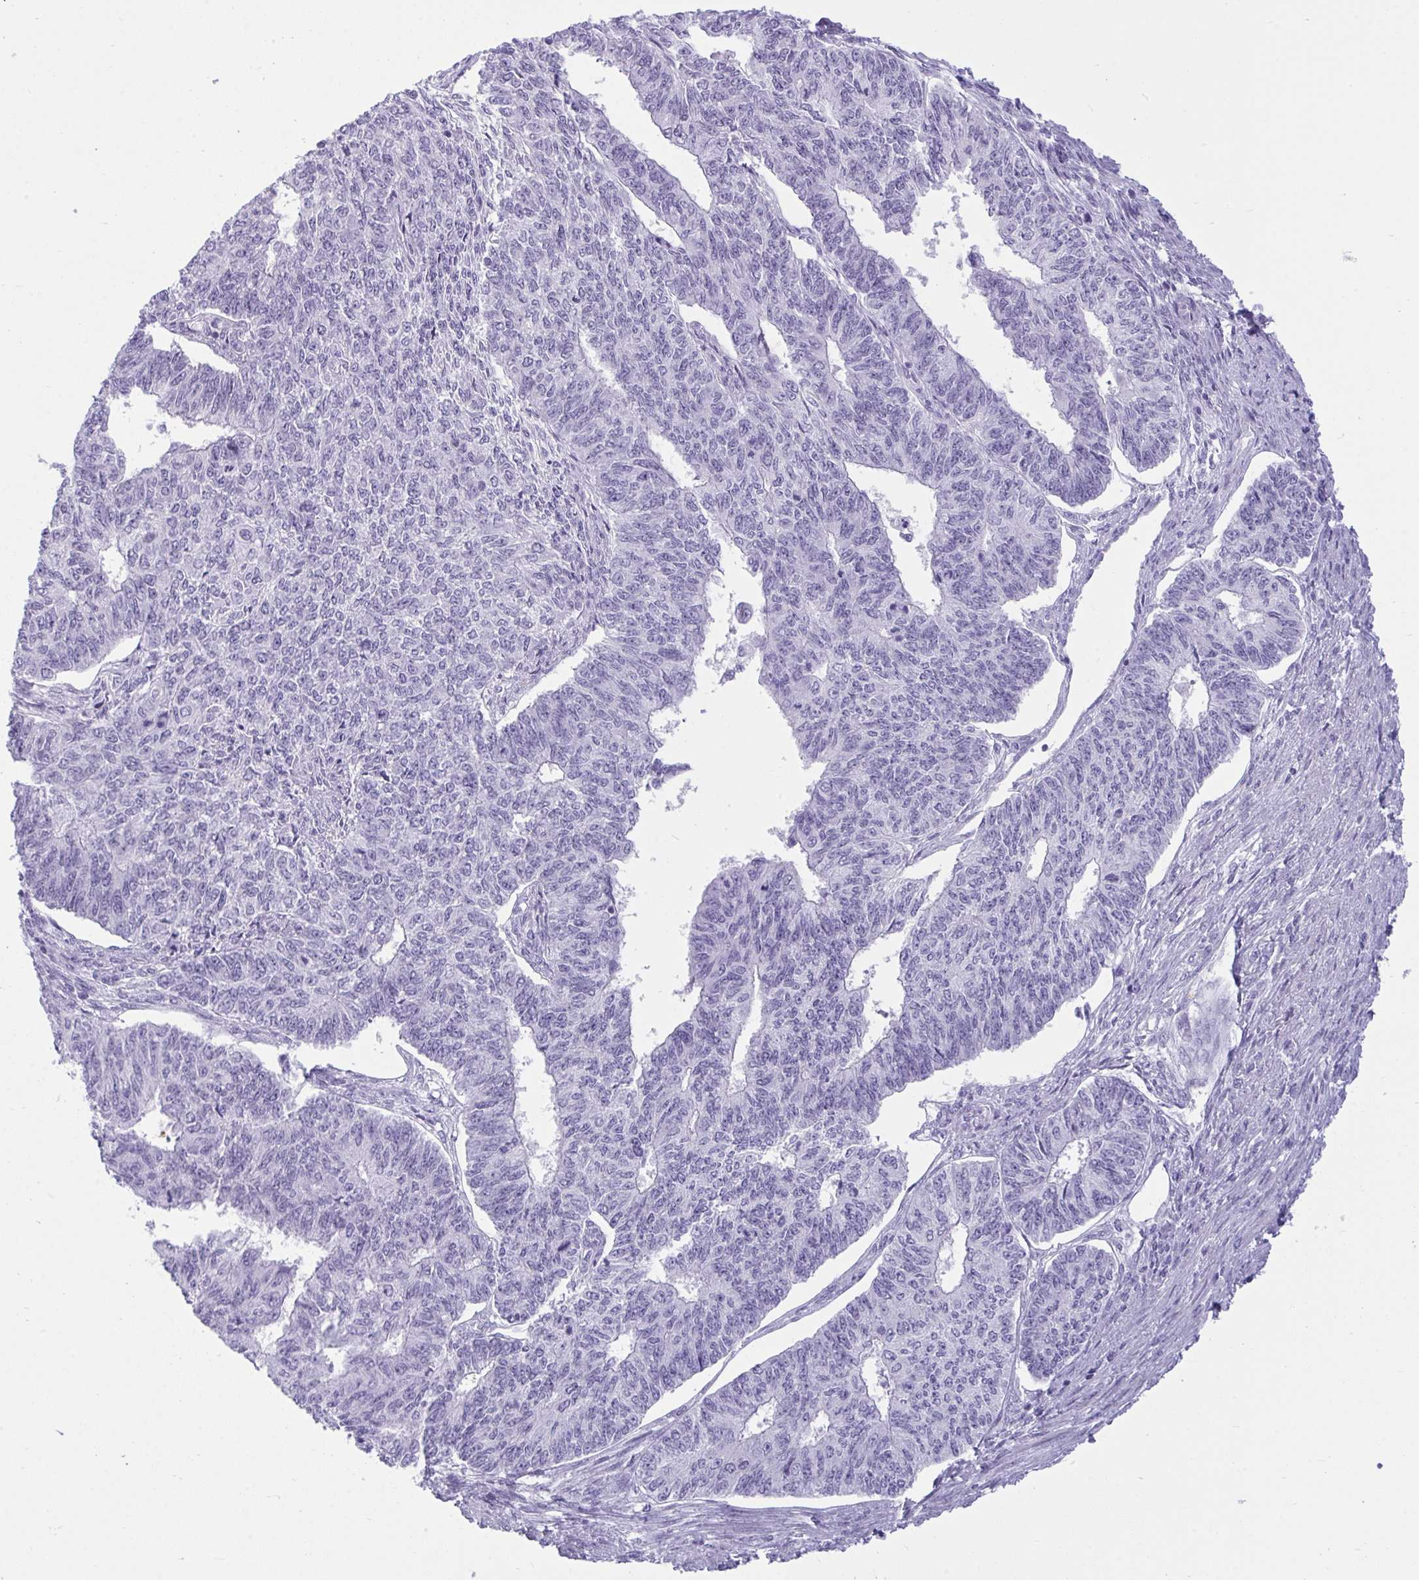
{"staining": {"intensity": "negative", "quantity": "none", "location": "none"}, "tissue": "endometrial cancer", "cell_type": "Tumor cells", "image_type": "cancer", "snomed": [{"axis": "morphology", "description": "Adenocarcinoma, NOS"}, {"axis": "topography", "description": "Endometrium"}], "caption": "Tumor cells show no significant staining in endometrial adenocarcinoma. The staining was performed using DAB (3,3'-diaminobenzidine) to visualize the protein expression in brown, while the nuclei were stained in blue with hematoxylin (Magnification: 20x).", "gene": "ARHGAP42", "patient": {"sex": "female", "age": 32}}